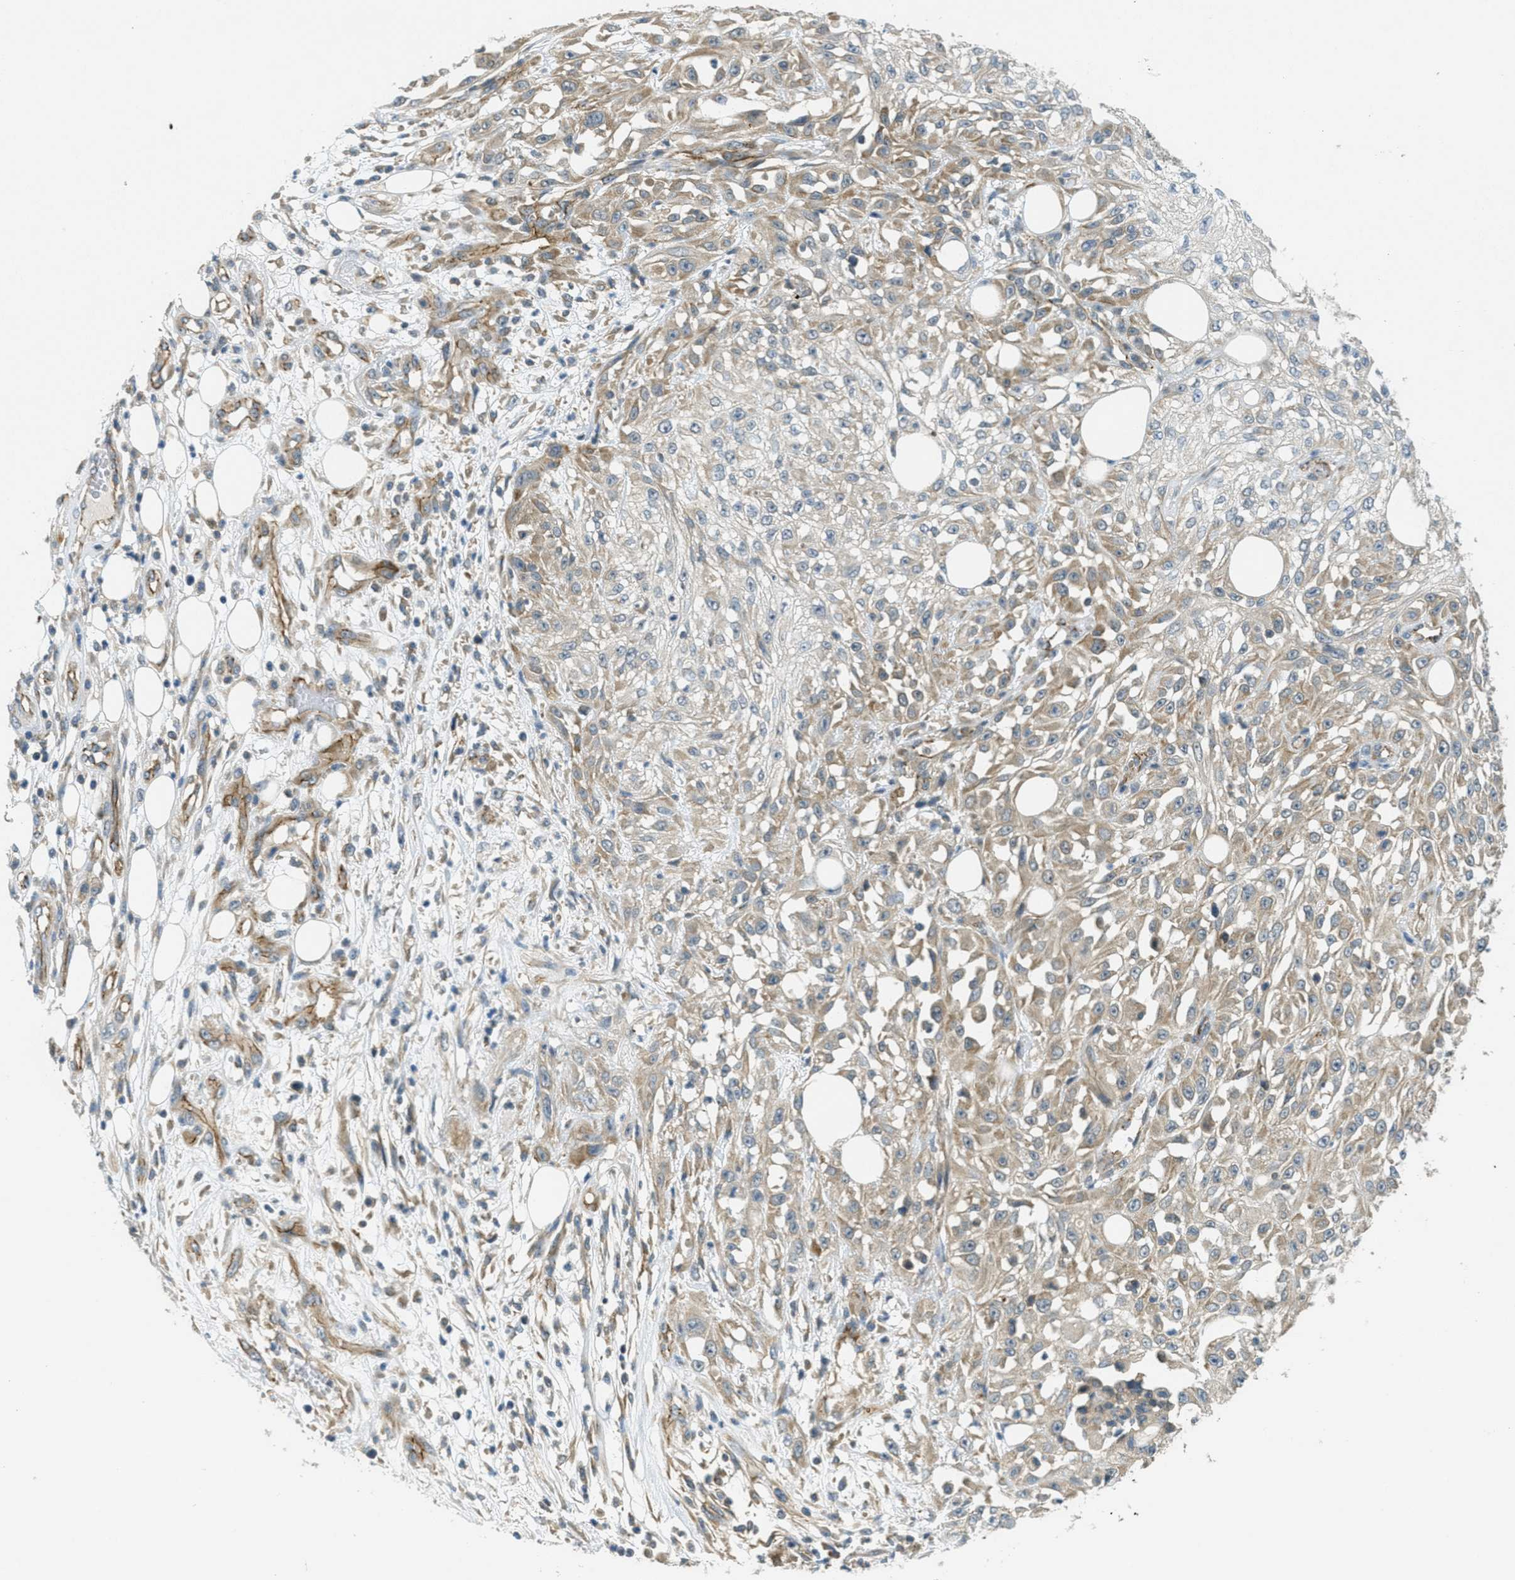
{"staining": {"intensity": "weak", "quantity": "25%-75%", "location": "cytoplasmic/membranous"}, "tissue": "skin cancer", "cell_type": "Tumor cells", "image_type": "cancer", "snomed": [{"axis": "morphology", "description": "Squamous cell carcinoma, NOS"}, {"axis": "morphology", "description": "Squamous cell carcinoma, metastatic, NOS"}, {"axis": "topography", "description": "Skin"}, {"axis": "topography", "description": "Lymph node"}], "caption": "A brown stain shows weak cytoplasmic/membranous positivity of a protein in metastatic squamous cell carcinoma (skin) tumor cells. (Stains: DAB in brown, nuclei in blue, Microscopy: brightfield microscopy at high magnification).", "gene": "JCAD", "patient": {"sex": "male", "age": 75}}